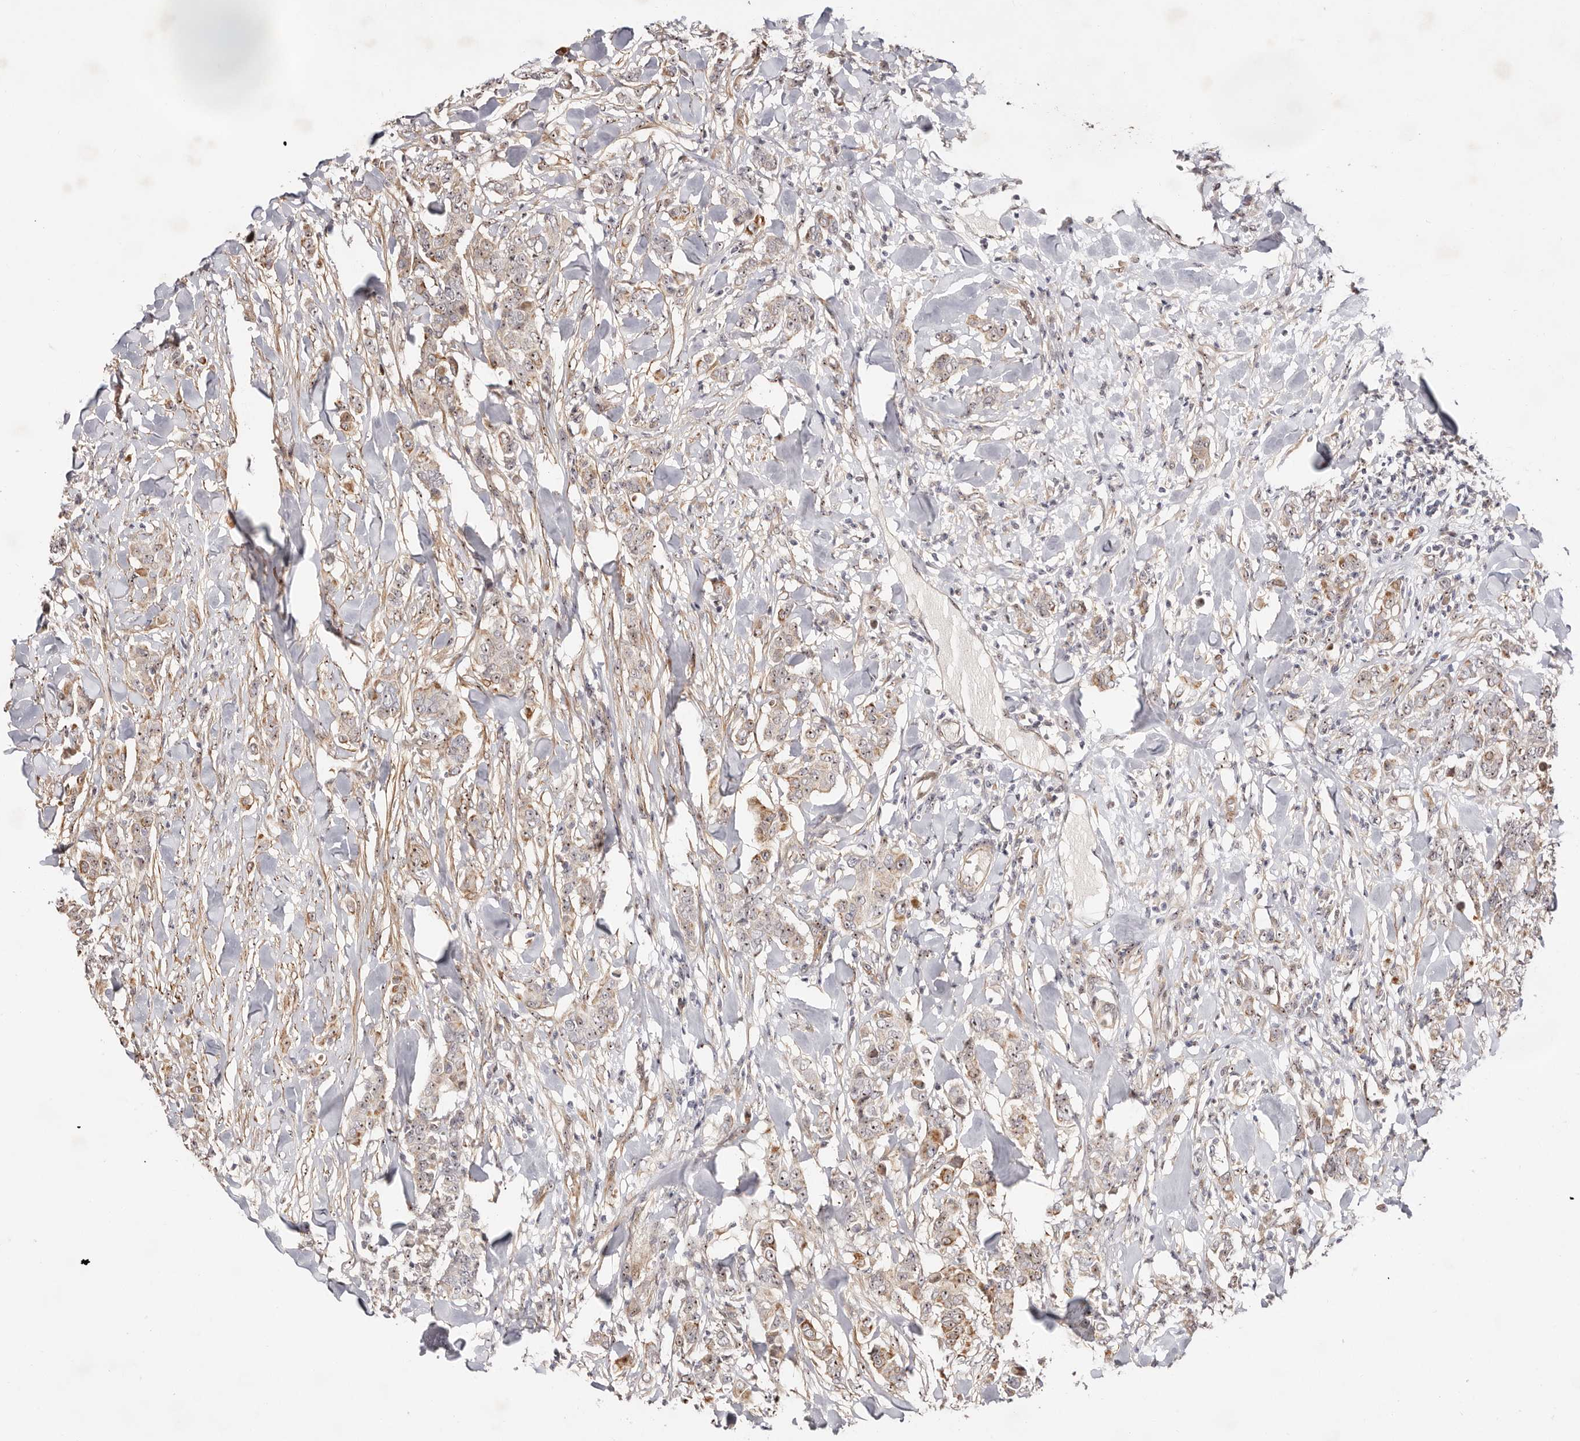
{"staining": {"intensity": "weak", "quantity": "25%-75%", "location": "cytoplasmic/membranous,nuclear"}, "tissue": "breast cancer", "cell_type": "Tumor cells", "image_type": "cancer", "snomed": [{"axis": "morphology", "description": "Duct carcinoma"}, {"axis": "topography", "description": "Breast"}], "caption": "A photomicrograph of intraductal carcinoma (breast) stained for a protein reveals weak cytoplasmic/membranous and nuclear brown staining in tumor cells.", "gene": "ODF2L", "patient": {"sex": "female", "age": 40}}